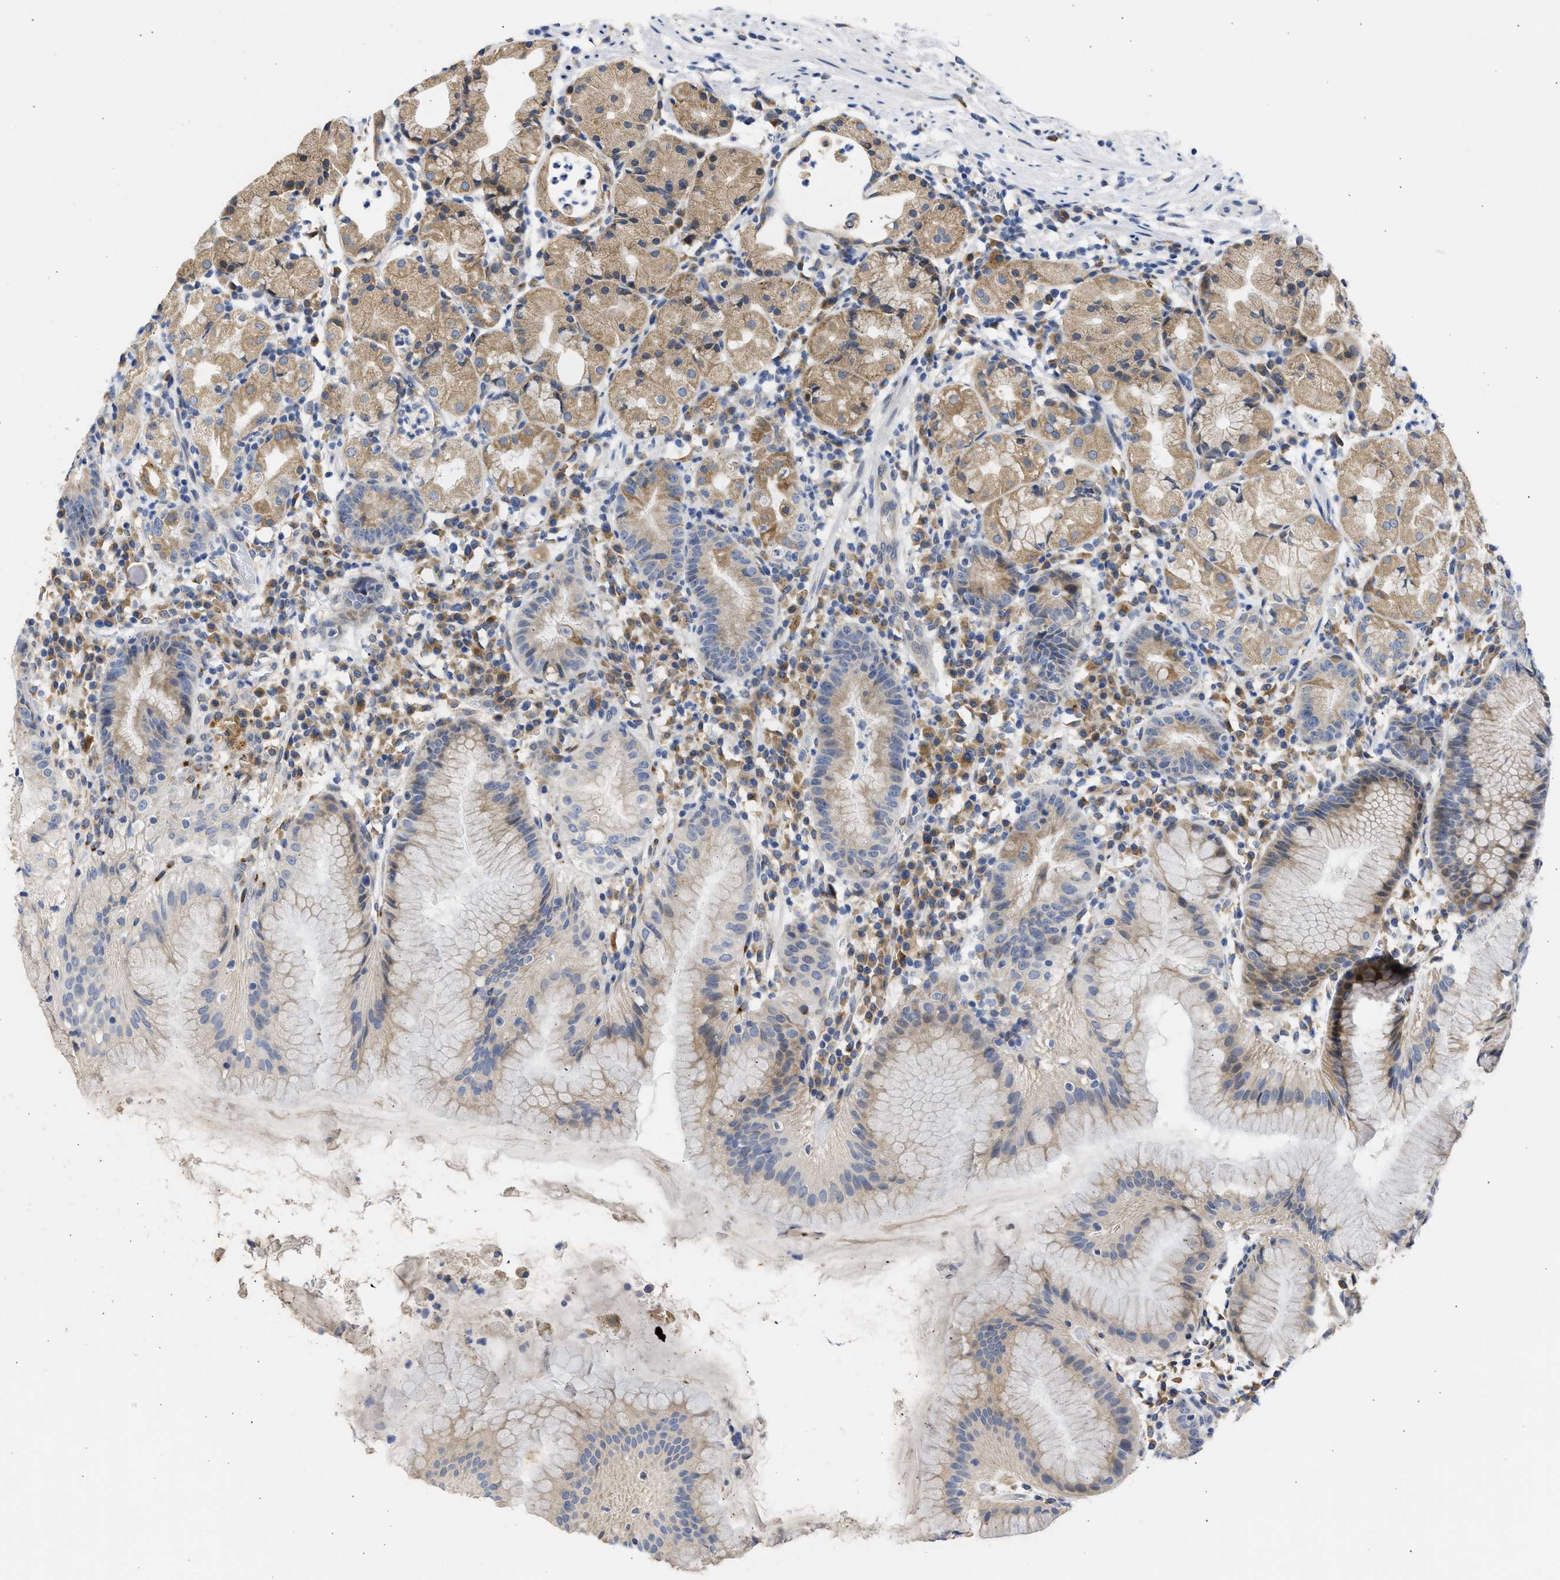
{"staining": {"intensity": "moderate", "quantity": ">75%", "location": "cytoplasmic/membranous"}, "tissue": "stomach", "cell_type": "Glandular cells", "image_type": "normal", "snomed": [{"axis": "morphology", "description": "Normal tissue, NOS"}, {"axis": "topography", "description": "Stomach"}, {"axis": "topography", "description": "Stomach, lower"}], "caption": "Stomach stained for a protein (brown) reveals moderate cytoplasmic/membranous positive expression in about >75% of glandular cells.", "gene": "TMED1", "patient": {"sex": "female", "age": 75}}